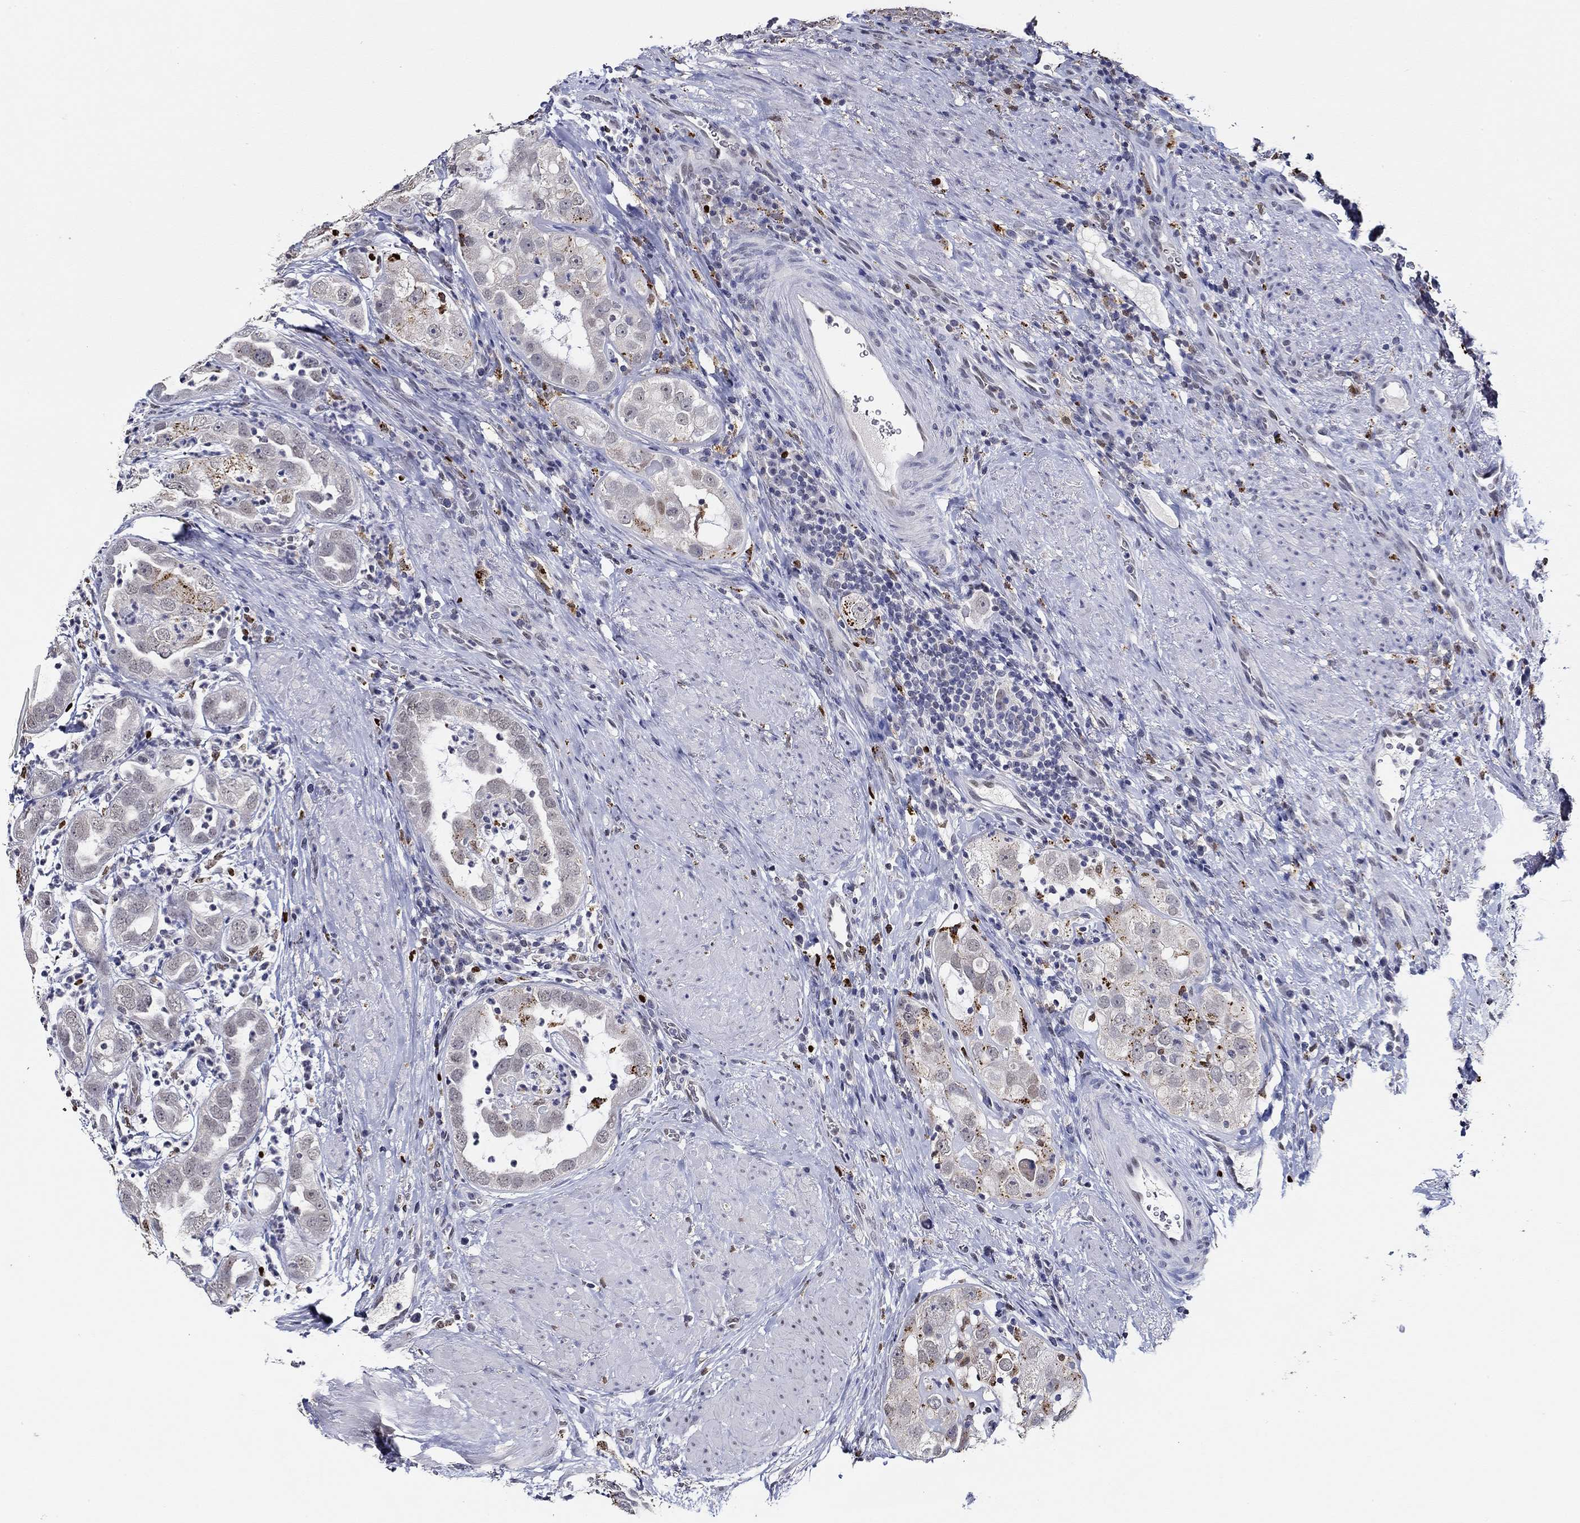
{"staining": {"intensity": "moderate", "quantity": "<25%", "location": "cytoplasmic/membranous"}, "tissue": "urothelial cancer", "cell_type": "Tumor cells", "image_type": "cancer", "snomed": [{"axis": "morphology", "description": "Urothelial carcinoma, High grade"}, {"axis": "topography", "description": "Urinary bladder"}], "caption": "High-grade urothelial carcinoma stained with immunohistochemistry shows moderate cytoplasmic/membranous positivity in approximately <25% of tumor cells.", "gene": "GATA2", "patient": {"sex": "female", "age": 41}}